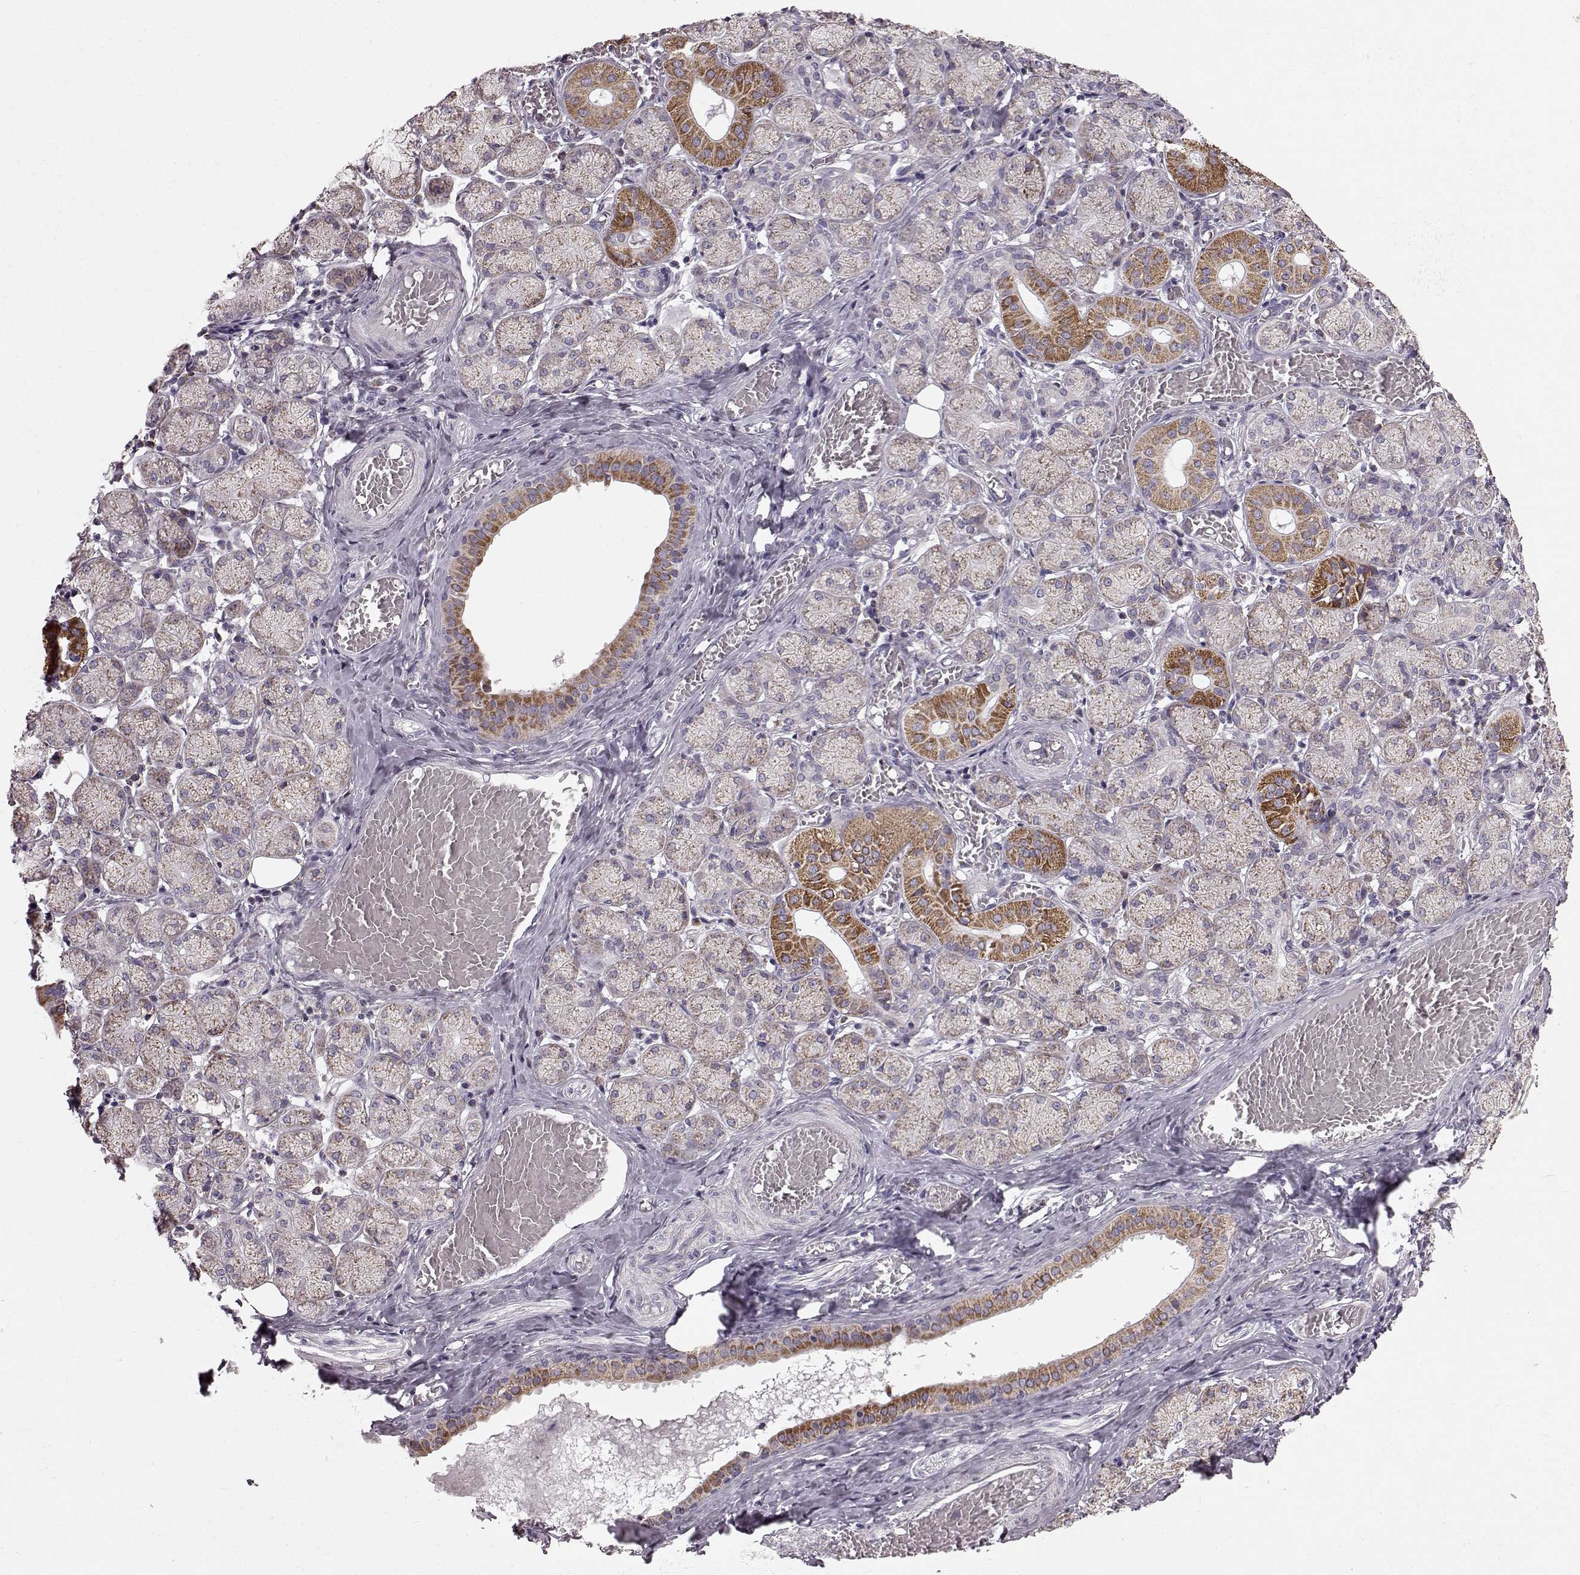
{"staining": {"intensity": "strong", "quantity": "<25%", "location": "cytoplasmic/membranous"}, "tissue": "salivary gland", "cell_type": "Glandular cells", "image_type": "normal", "snomed": [{"axis": "morphology", "description": "Normal tissue, NOS"}, {"axis": "topography", "description": "Salivary gland"}, {"axis": "topography", "description": "Peripheral nerve tissue"}], "caption": "Immunohistochemical staining of unremarkable human salivary gland shows medium levels of strong cytoplasmic/membranous expression in approximately <25% of glandular cells.", "gene": "FAM8A1", "patient": {"sex": "female", "age": 24}}